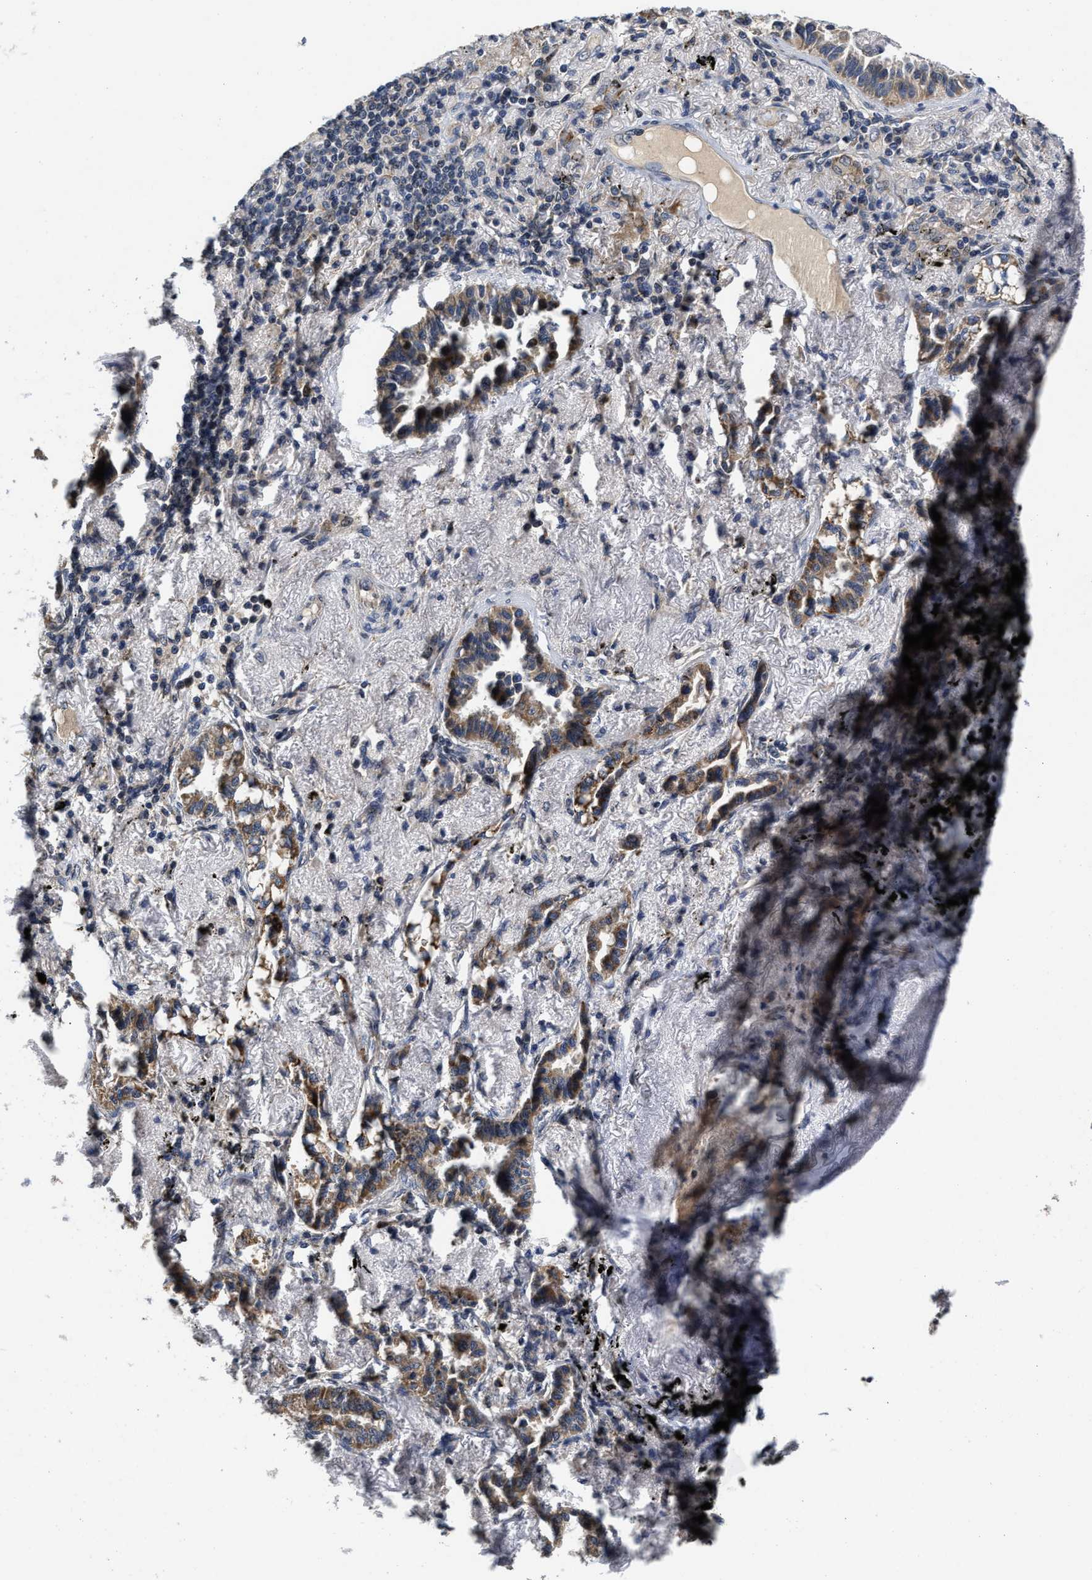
{"staining": {"intensity": "moderate", "quantity": "25%-75%", "location": "cytoplasmic/membranous"}, "tissue": "lung cancer", "cell_type": "Tumor cells", "image_type": "cancer", "snomed": [{"axis": "morphology", "description": "Adenocarcinoma, NOS"}, {"axis": "topography", "description": "Lung"}], "caption": "Lung cancer stained for a protein displays moderate cytoplasmic/membranous positivity in tumor cells.", "gene": "SCYL2", "patient": {"sex": "male", "age": 59}}